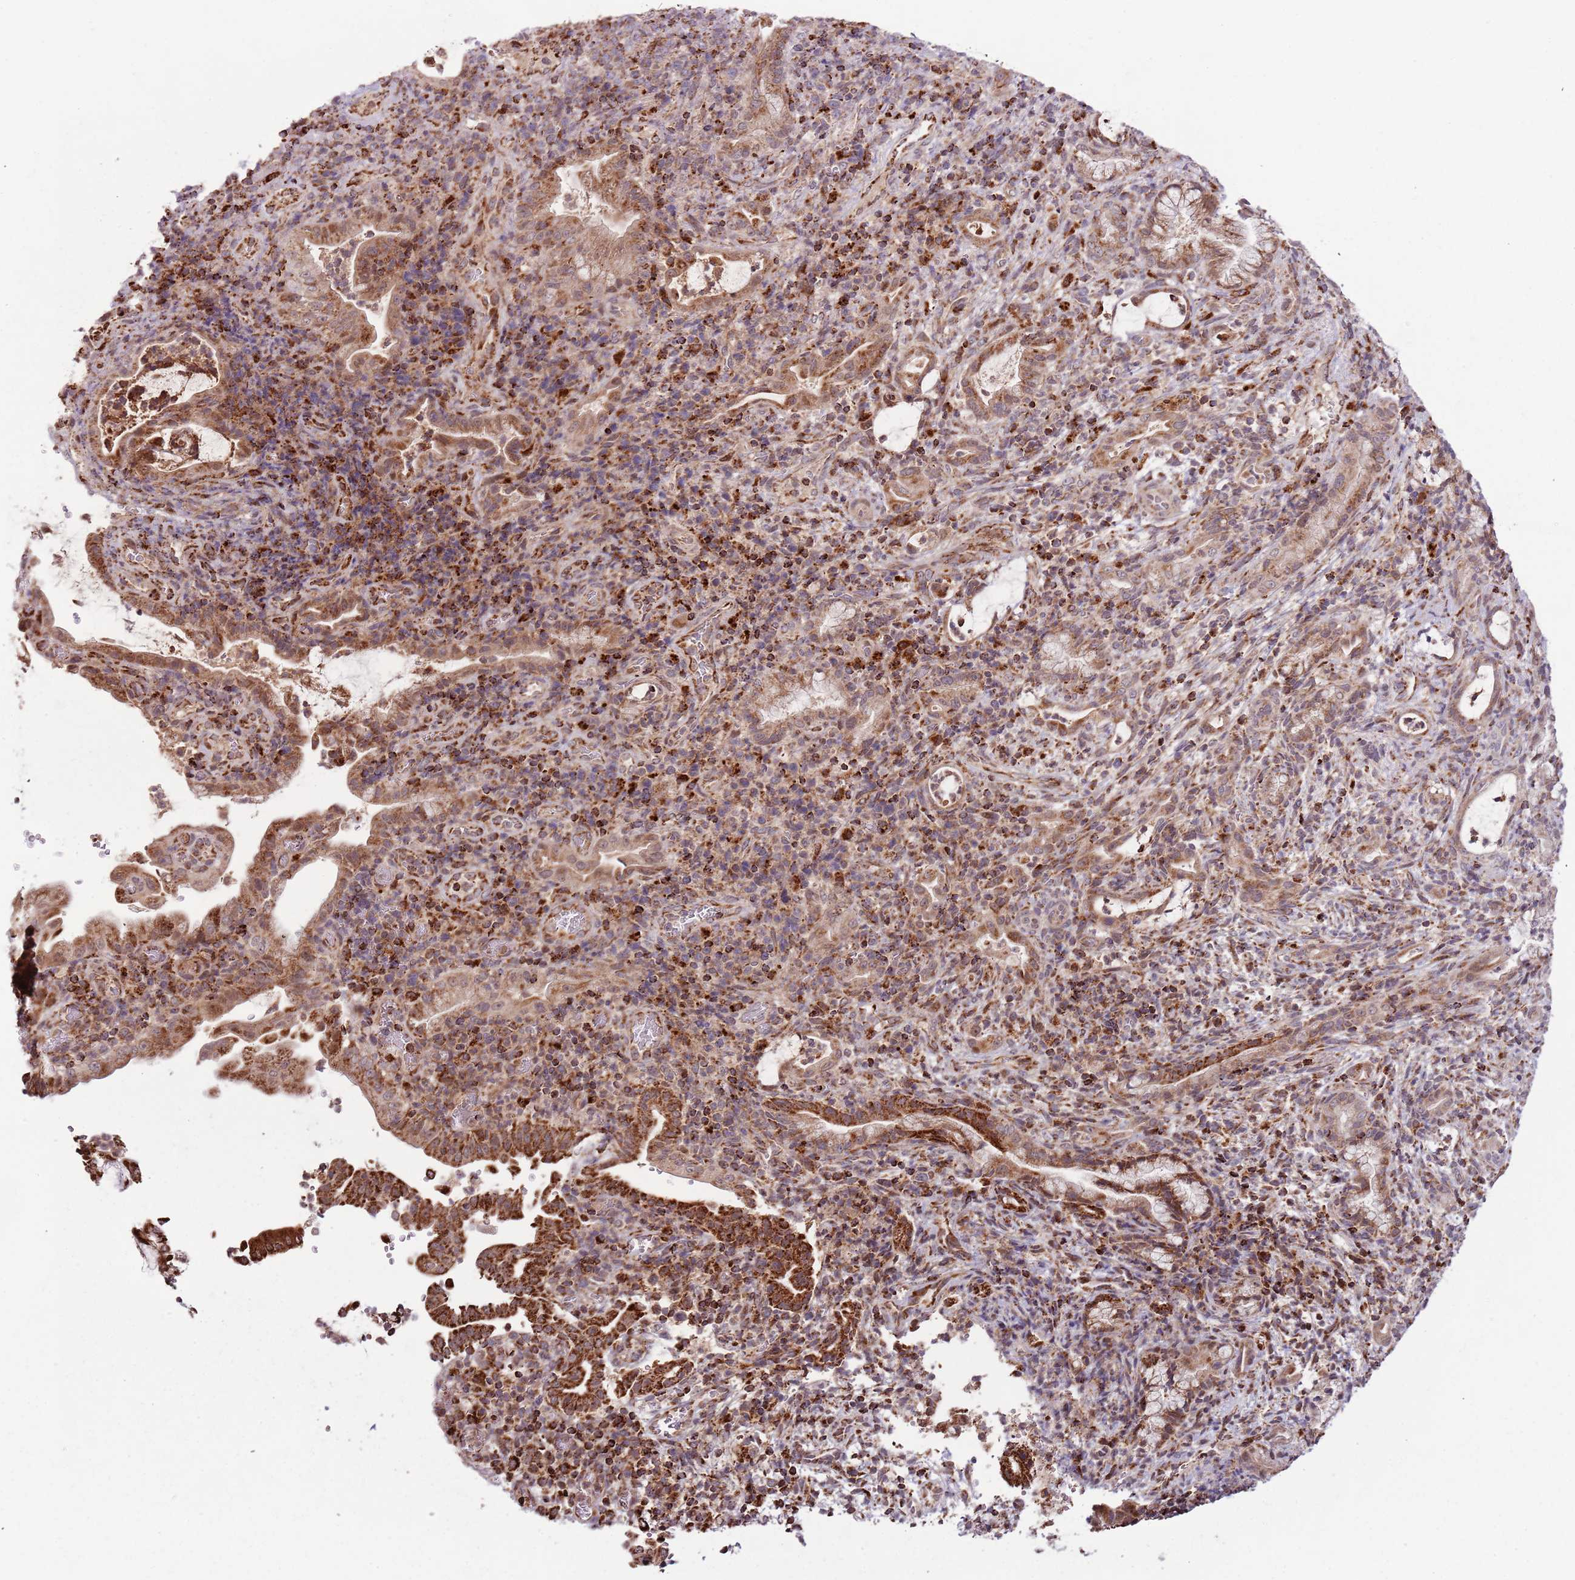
{"staining": {"intensity": "strong", "quantity": ">75%", "location": "cytoplasmic/membranous"}, "tissue": "pancreatic cancer", "cell_type": "Tumor cells", "image_type": "cancer", "snomed": [{"axis": "morphology", "description": "Normal tissue, NOS"}, {"axis": "morphology", "description": "Adenocarcinoma, NOS"}, {"axis": "topography", "description": "Pancreas"}], "caption": "High-magnification brightfield microscopy of adenocarcinoma (pancreatic) stained with DAB (3,3'-diaminobenzidine) (brown) and counterstained with hematoxylin (blue). tumor cells exhibit strong cytoplasmic/membranous staining is appreciated in approximately>75% of cells.", "gene": "ULK3", "patient": {"sex": "female", "age": 55}}